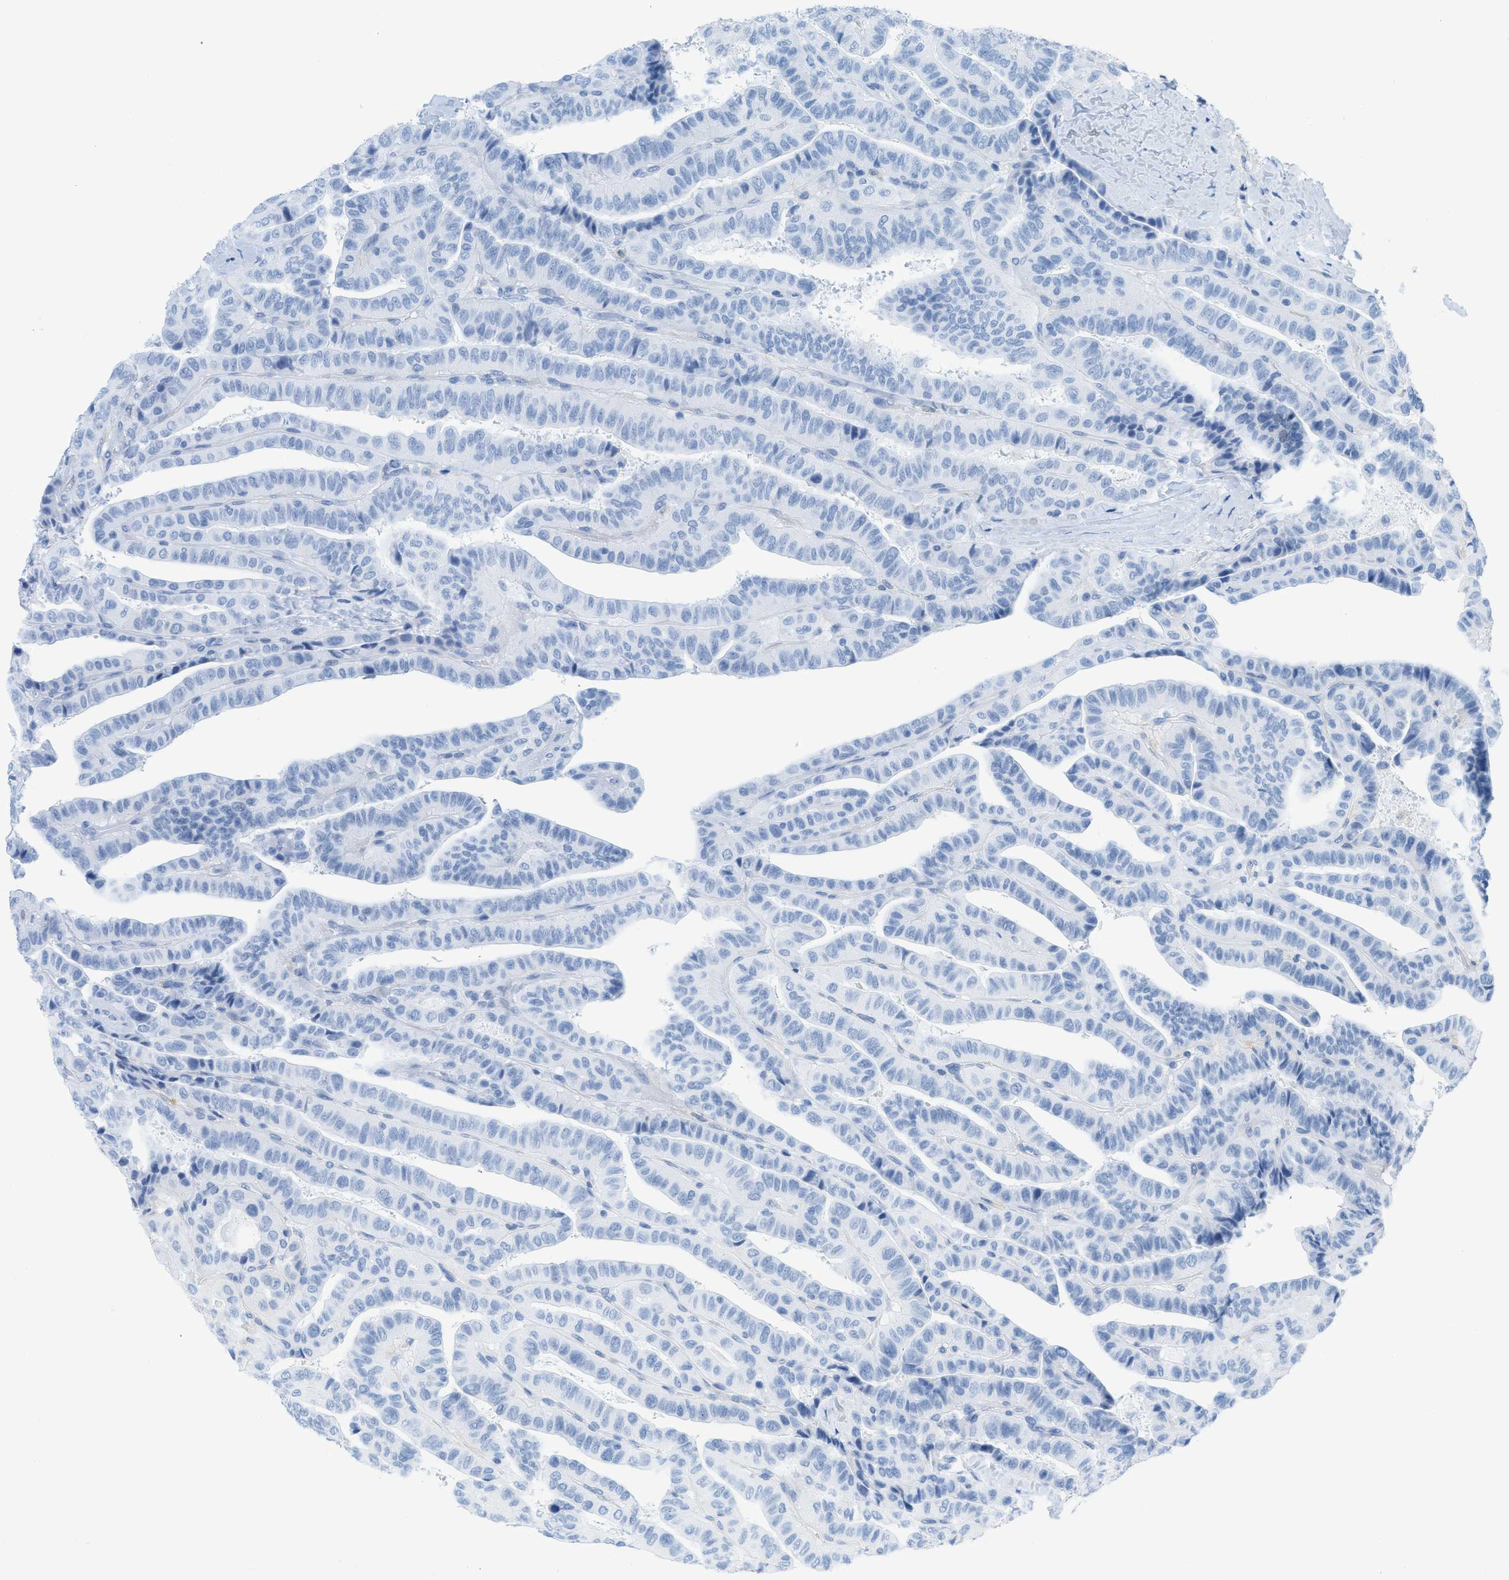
{"staining": {"intensity": "negative", "quantity": "none", "location": "none"}, "tissue": "thyroid cancer", "cell_type": "Tumor cells", "image_type": "cancer", "snomed": [{"axis": "morphology", "description": "Papillary adenocarcinoma, NOS"}, {"axis": "topography", "description": "Thyroid gland"}], "caption": "This micrograph is of thyroid papillary adenocarcinoma stained with IHC to label a protein in brown with the nuclei are counter-stained blue. There is no expression in tumor cells. (DAB IHC, high magnification).", "gene": "ASGR1", "patient": {"sex": "male", "age": 77}}